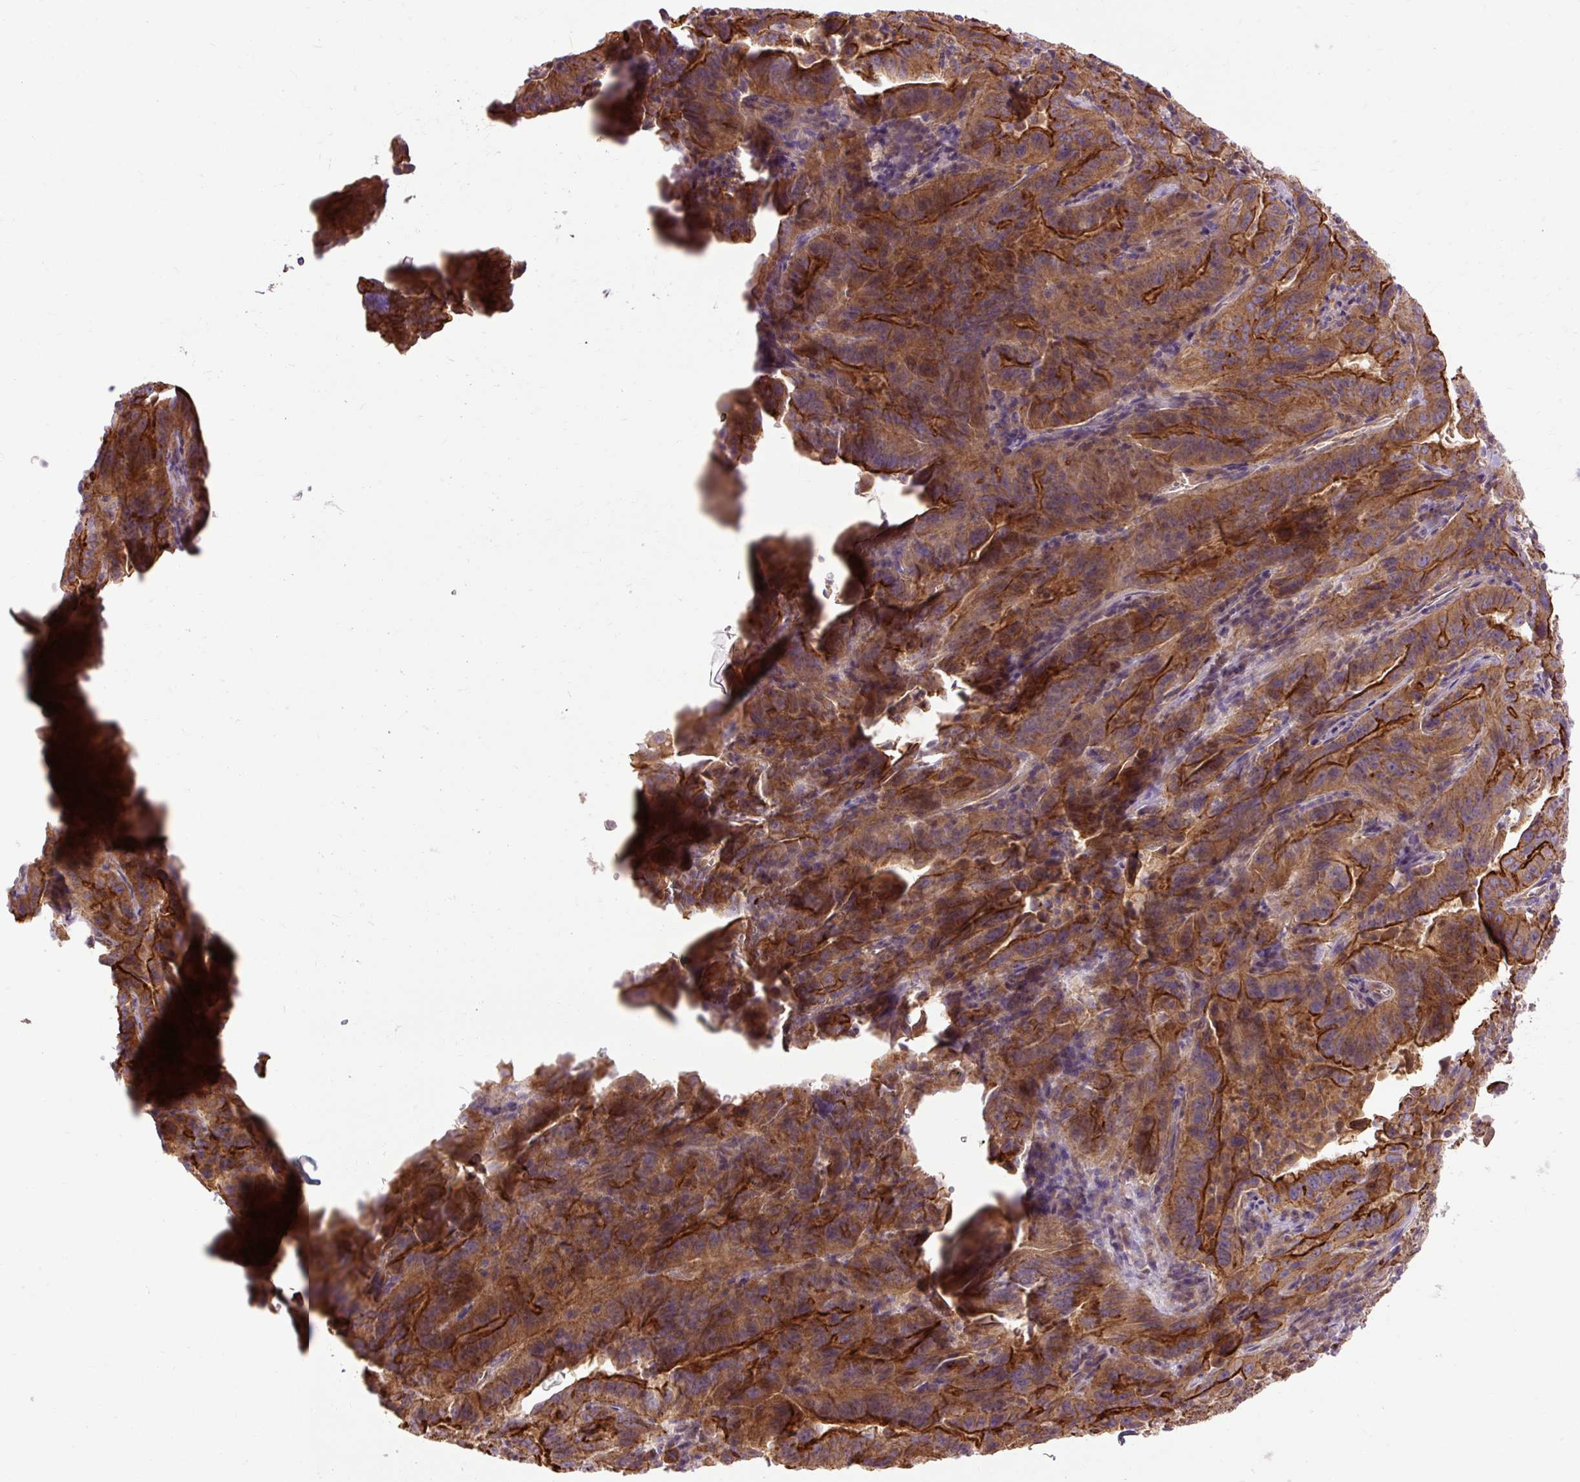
{"staining": {"intensity": "strong", "quantity": ">75%", "location": "cytoplasmic/membranous"}, "tissue": "pancreatic cancer", "cell_type": "Tumor cells", "image_type": "cancer", "snomed": [{"axis": "morphology", "description": "Adenocarcinoma, NOS"}, {"axis": "topography", "description": "Pancreas"}], "caption": "Protein analysis of pancreatic cancer (adenocarcinoma) tissue displays strong cytoplasmic/membranous staining in about >75% of tumor cells. (Stains: DAB in brown, nuclei in blue, Microscopy: brightfield microscopy at high magnification).", "gene": "CCDC93", "patient": {"sex": "male", "age": 63}}